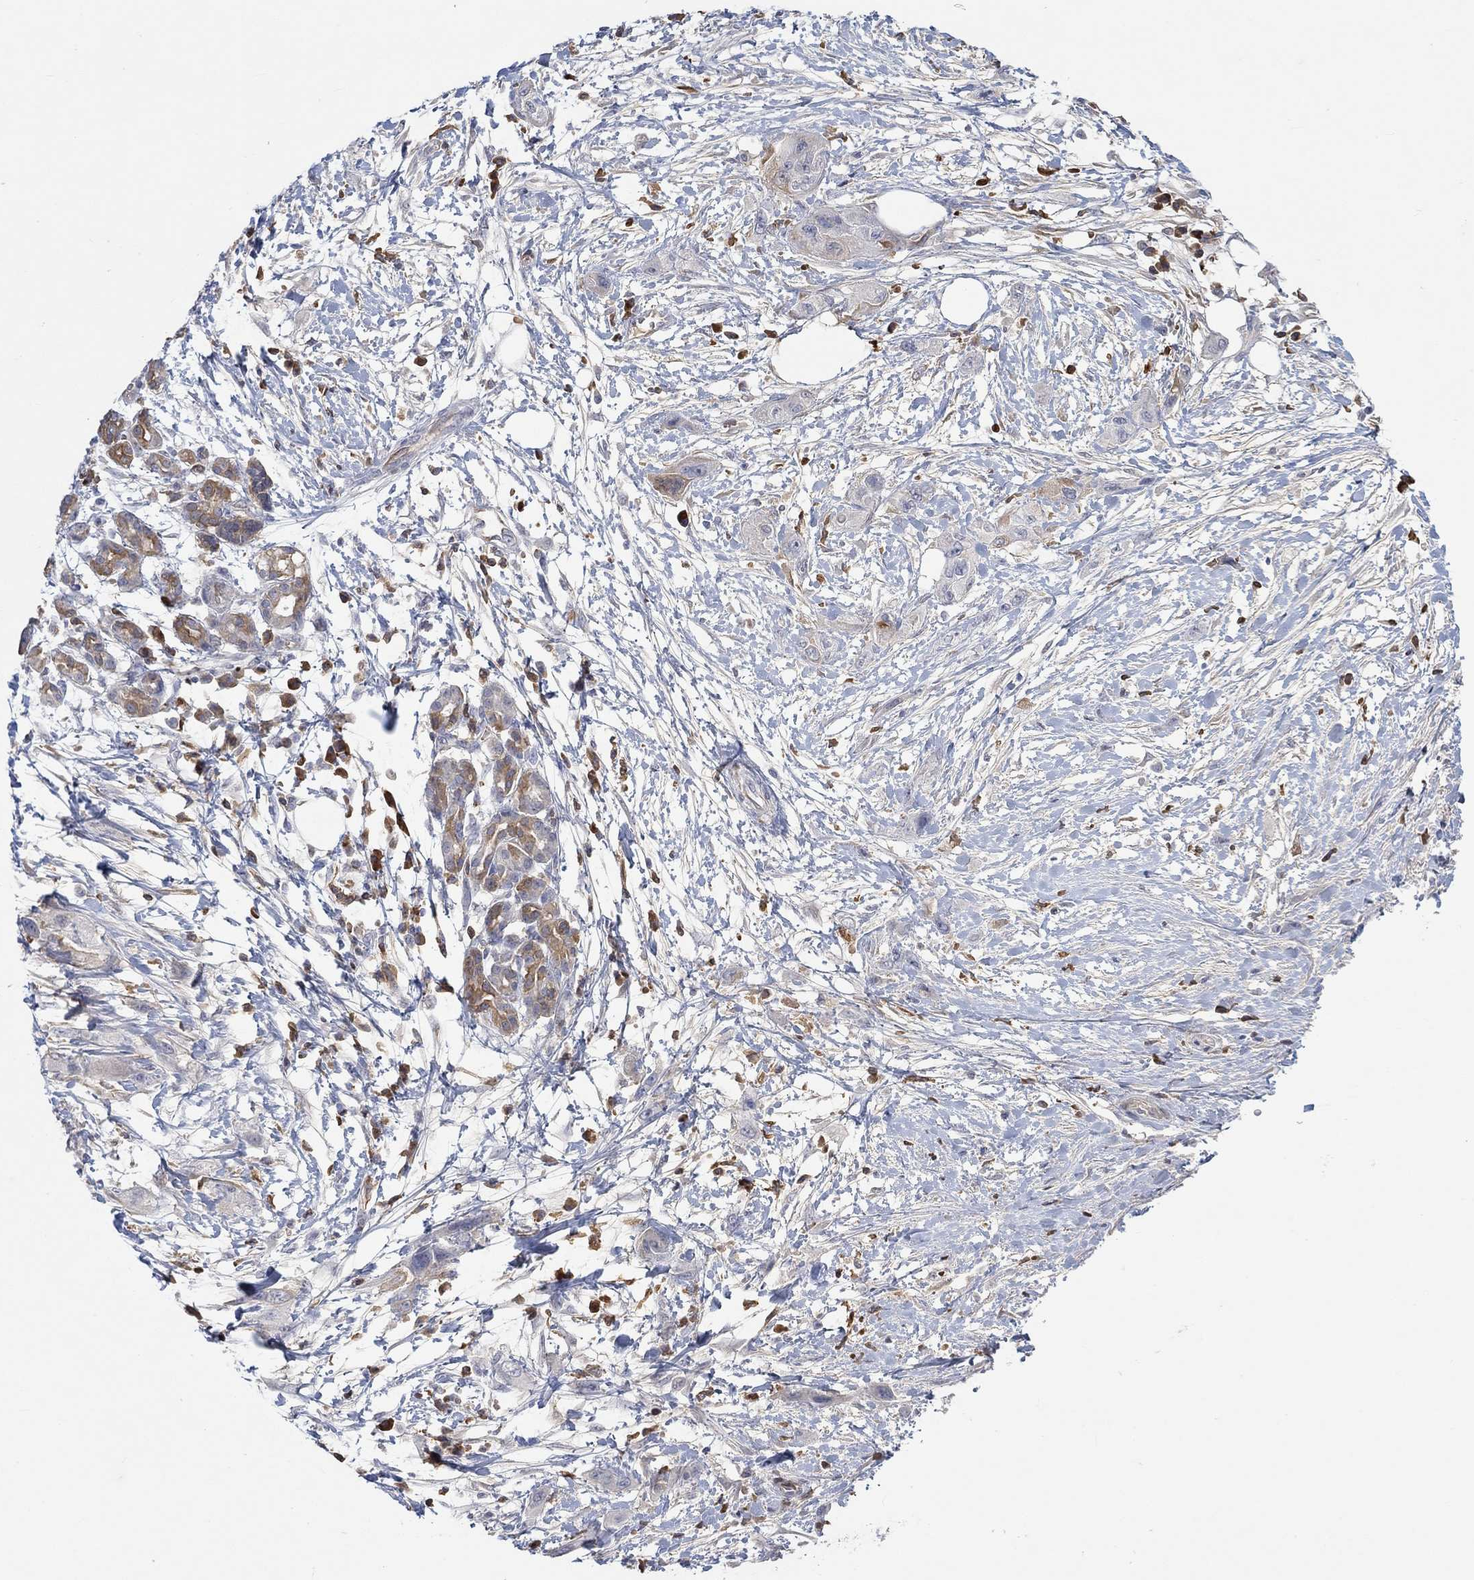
{"staining": {"intensity": "moderate", "quantity": "<25%", "location": "cytoplasmic/membranous"}, "tissue": "pancreatic cancer", "cell_type": "Tumor cells", "image_type": "cancer", "snomed": [{"axis": "morphology", "description": "Adenocarcinoma, NOS"}, {"axis": "topography", "description": "Pancreas"}], "caption": "Protein analysis of pancreatic cancer tissue demonstrates moderate cytoplasmic/membranous expression in approximately <25% of tumor cells.", "gene": "MSTN", "patient": {"sex": "male", "age": 72}}